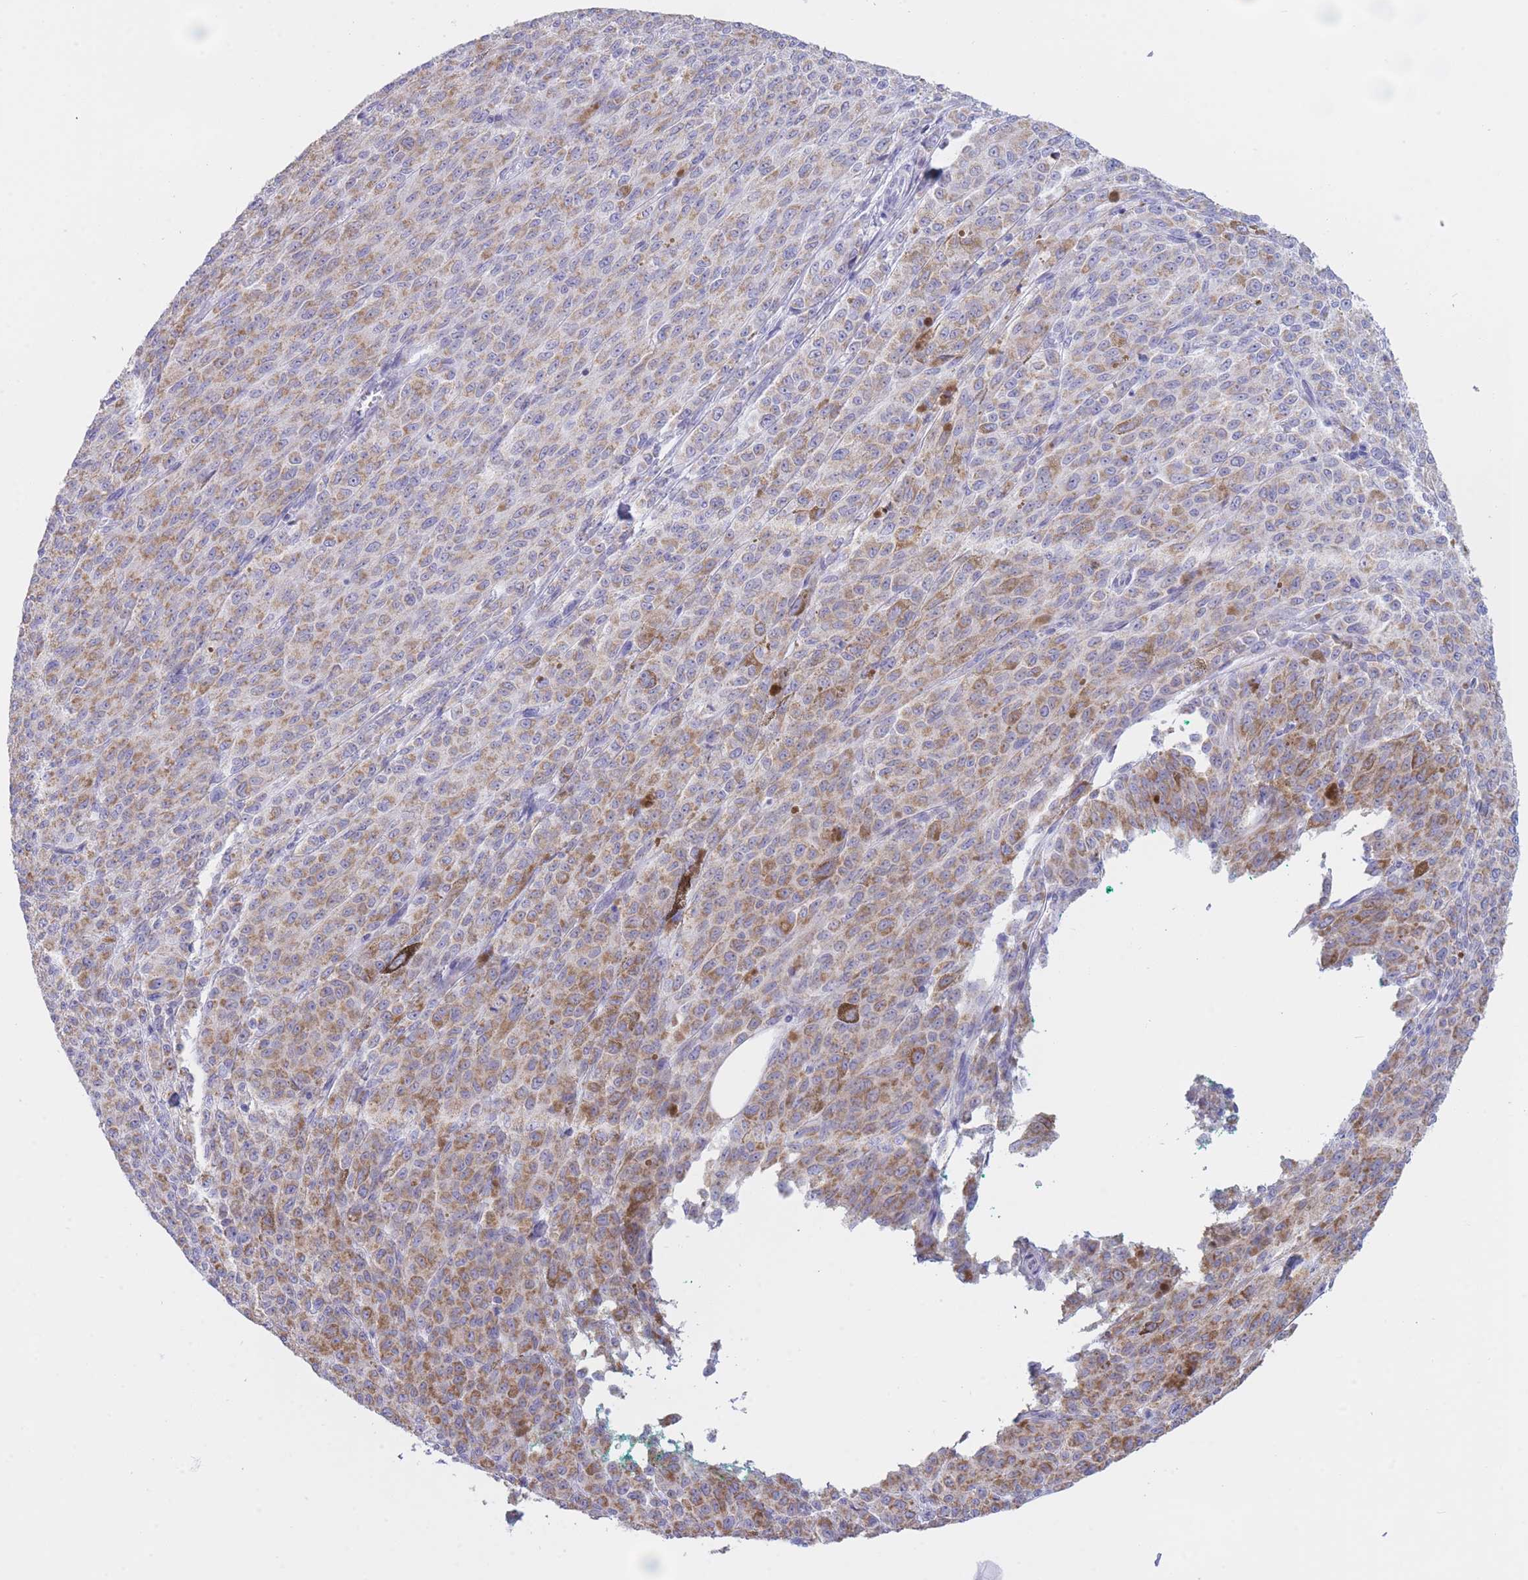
{"staining": {"intensity": "moderate", "quantity": ">75%", "location": "cytoplasmic/membranous"}, "tissue": "melanoma", "cell_type": "Tumor cells", "image_type": "cancer", "snomed": [{"axis": "morphology", "description": "Malignant melanoma, NOS"}, {"axis": "topography", "description": "Skin"}], "caption": "This image exhibits melanoma stained with immunohistochemistry to label a protein in brown. The cytoplasmic/membranous of tumor cells show moderate positivity for the protein. Nuclei are counter-stained blue.", "gene": "NANP", "patient": {"sex": "female", "age": 52}}